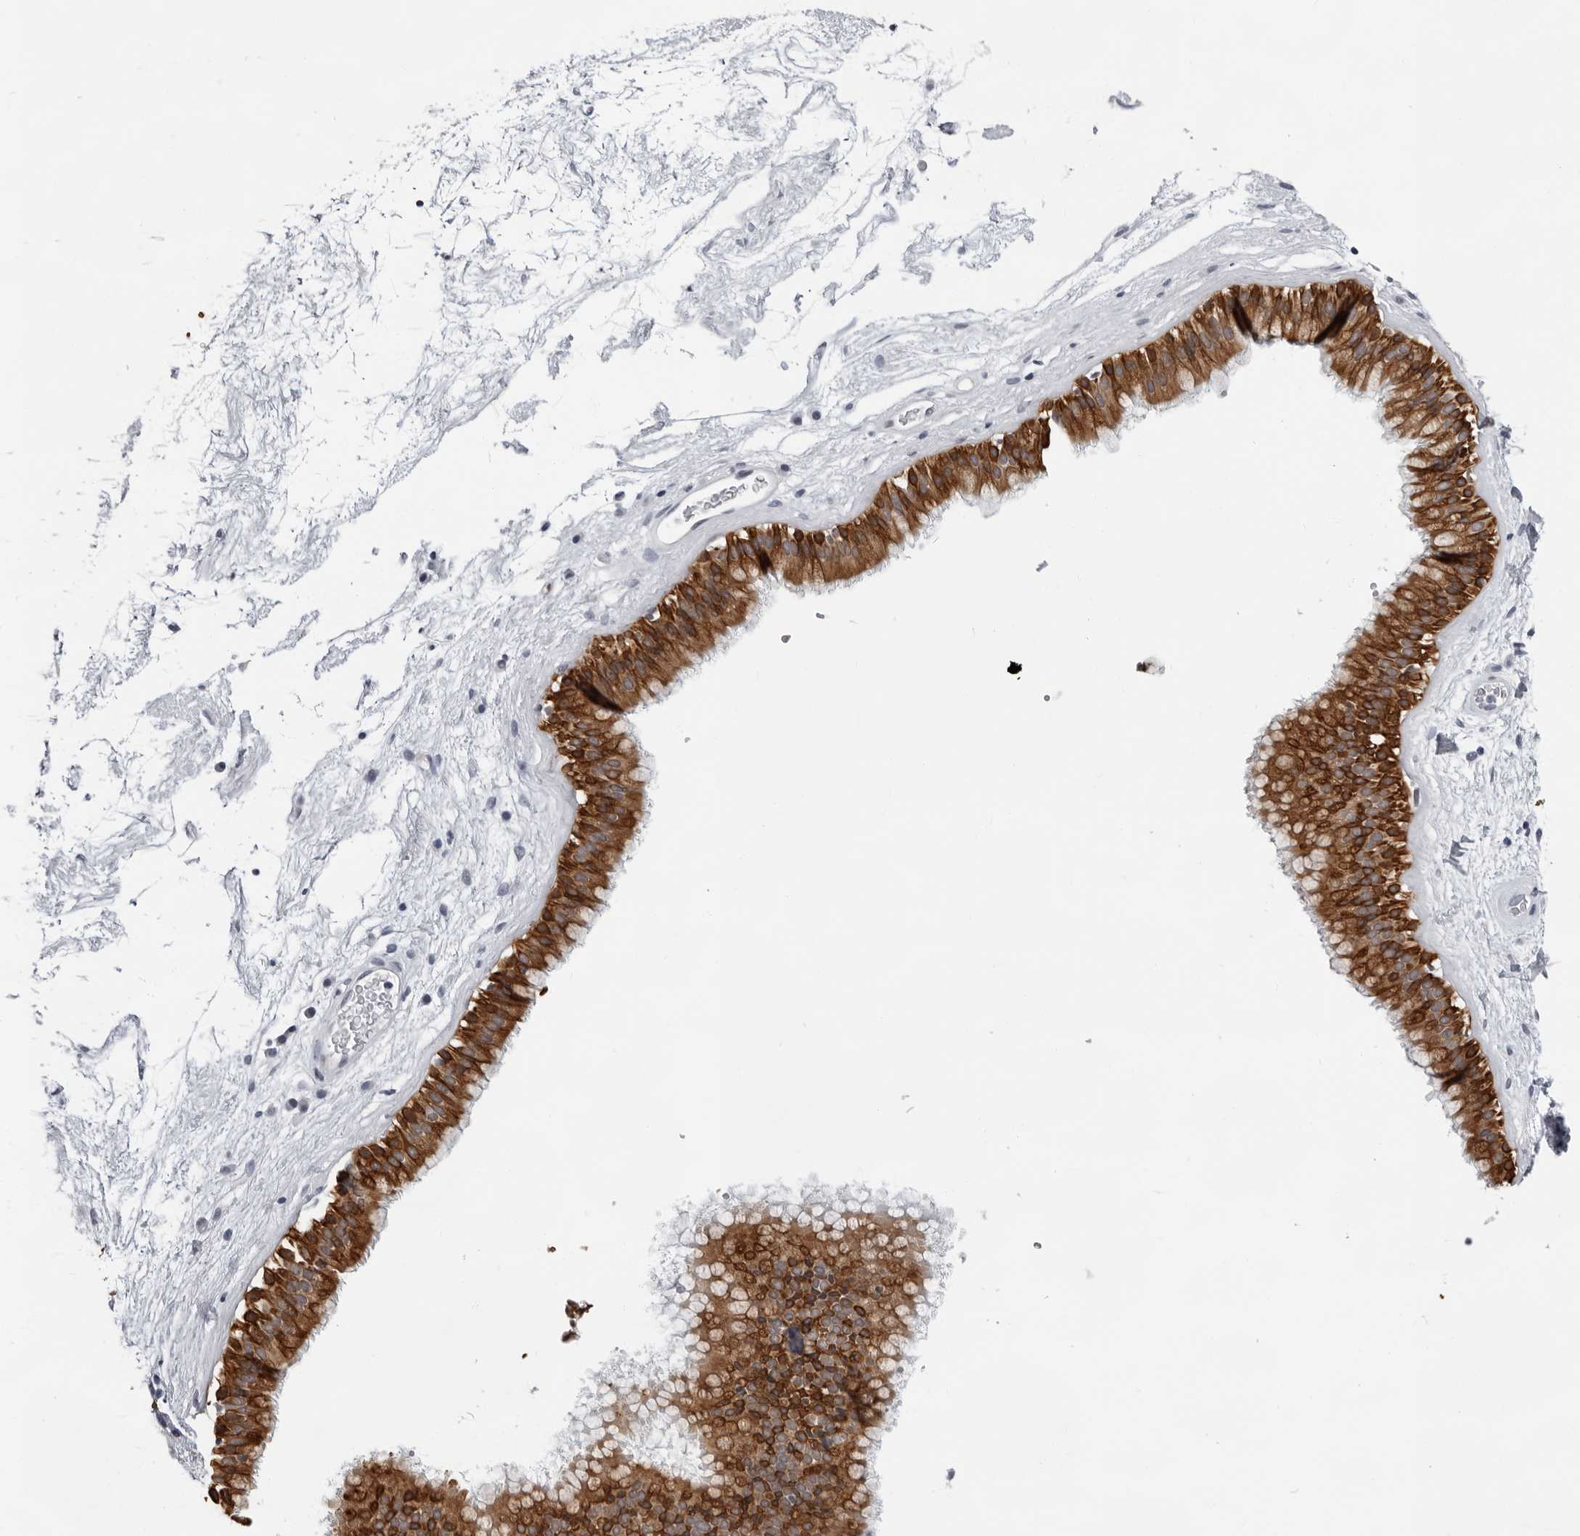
{"staining": {"intensity": "strong", "quantity": ">75%", "location": "cytoplasmic/membranous"}, "tissue": "nasopharynx", "cell_type": "Respiratory epithelial cells", "image_type": "normal", "snomed": [{"axis": "morphology", "description": "Normal tissue, NOS"}, {"axis": "morphology", "description": "Inflammation, NOS"}, {"axis": "topography", "description": "Nasopharynx"}], "caption": "Immunohistochemical staining of unremarkable human nasopharynx demonstrates >75% levels of strong cytoplasmic/membranous protein expression in approximately >75% of respiratory epithelial cells. (IHC, brightfield microscopy, high magnification).", "gene": "CCDC28B", "patient": {"sex": "male", "age": 48}}